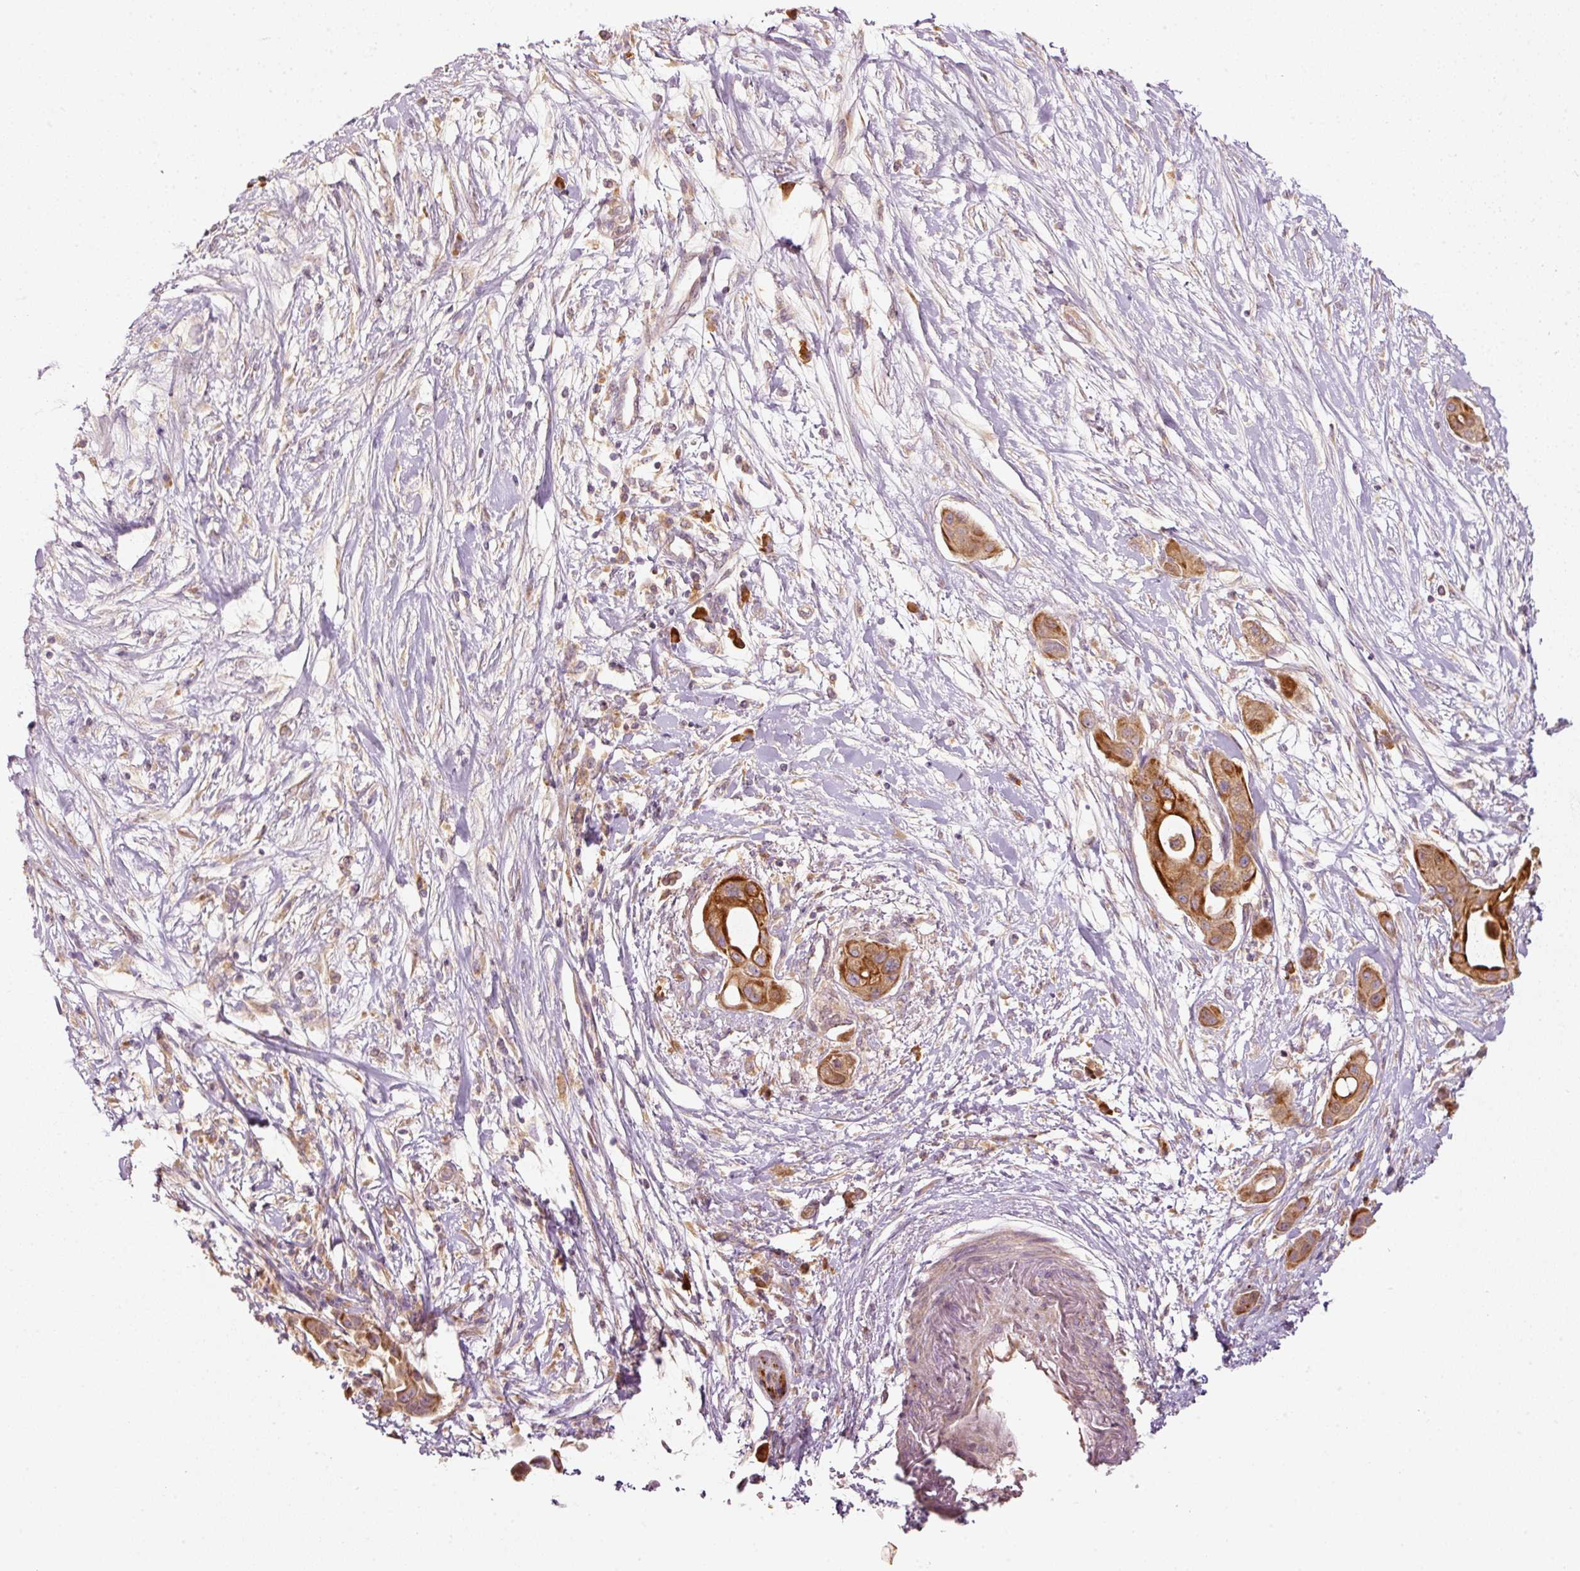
{"staining": {"intensity": "strong", "quantity": ">75%", "location": "cytoplasmic/membranous"}, "tissue": "pancreatic cancer", "cell_type": "Tumor cells", "image_type": "cancer", "snomed": [{"axis": "morphology", "description": "Adenocarcinoma, NOS"}, {"axis": "topography", "description": "Pancreas"}], "caption": "Immunohistochemical staining of human pancreatic adenocarcinoma reveals high levels of strong cytoplasmic/membranous expression in approximately >75% of tumor cells. The staining was performed using DAB to visualize the protein expression in brown, while the nuclei were stained in blue with hematoxylin (Magnification: 20x).", "gene": "MAP10", "patient": {"sex": "male", "age": 68}}